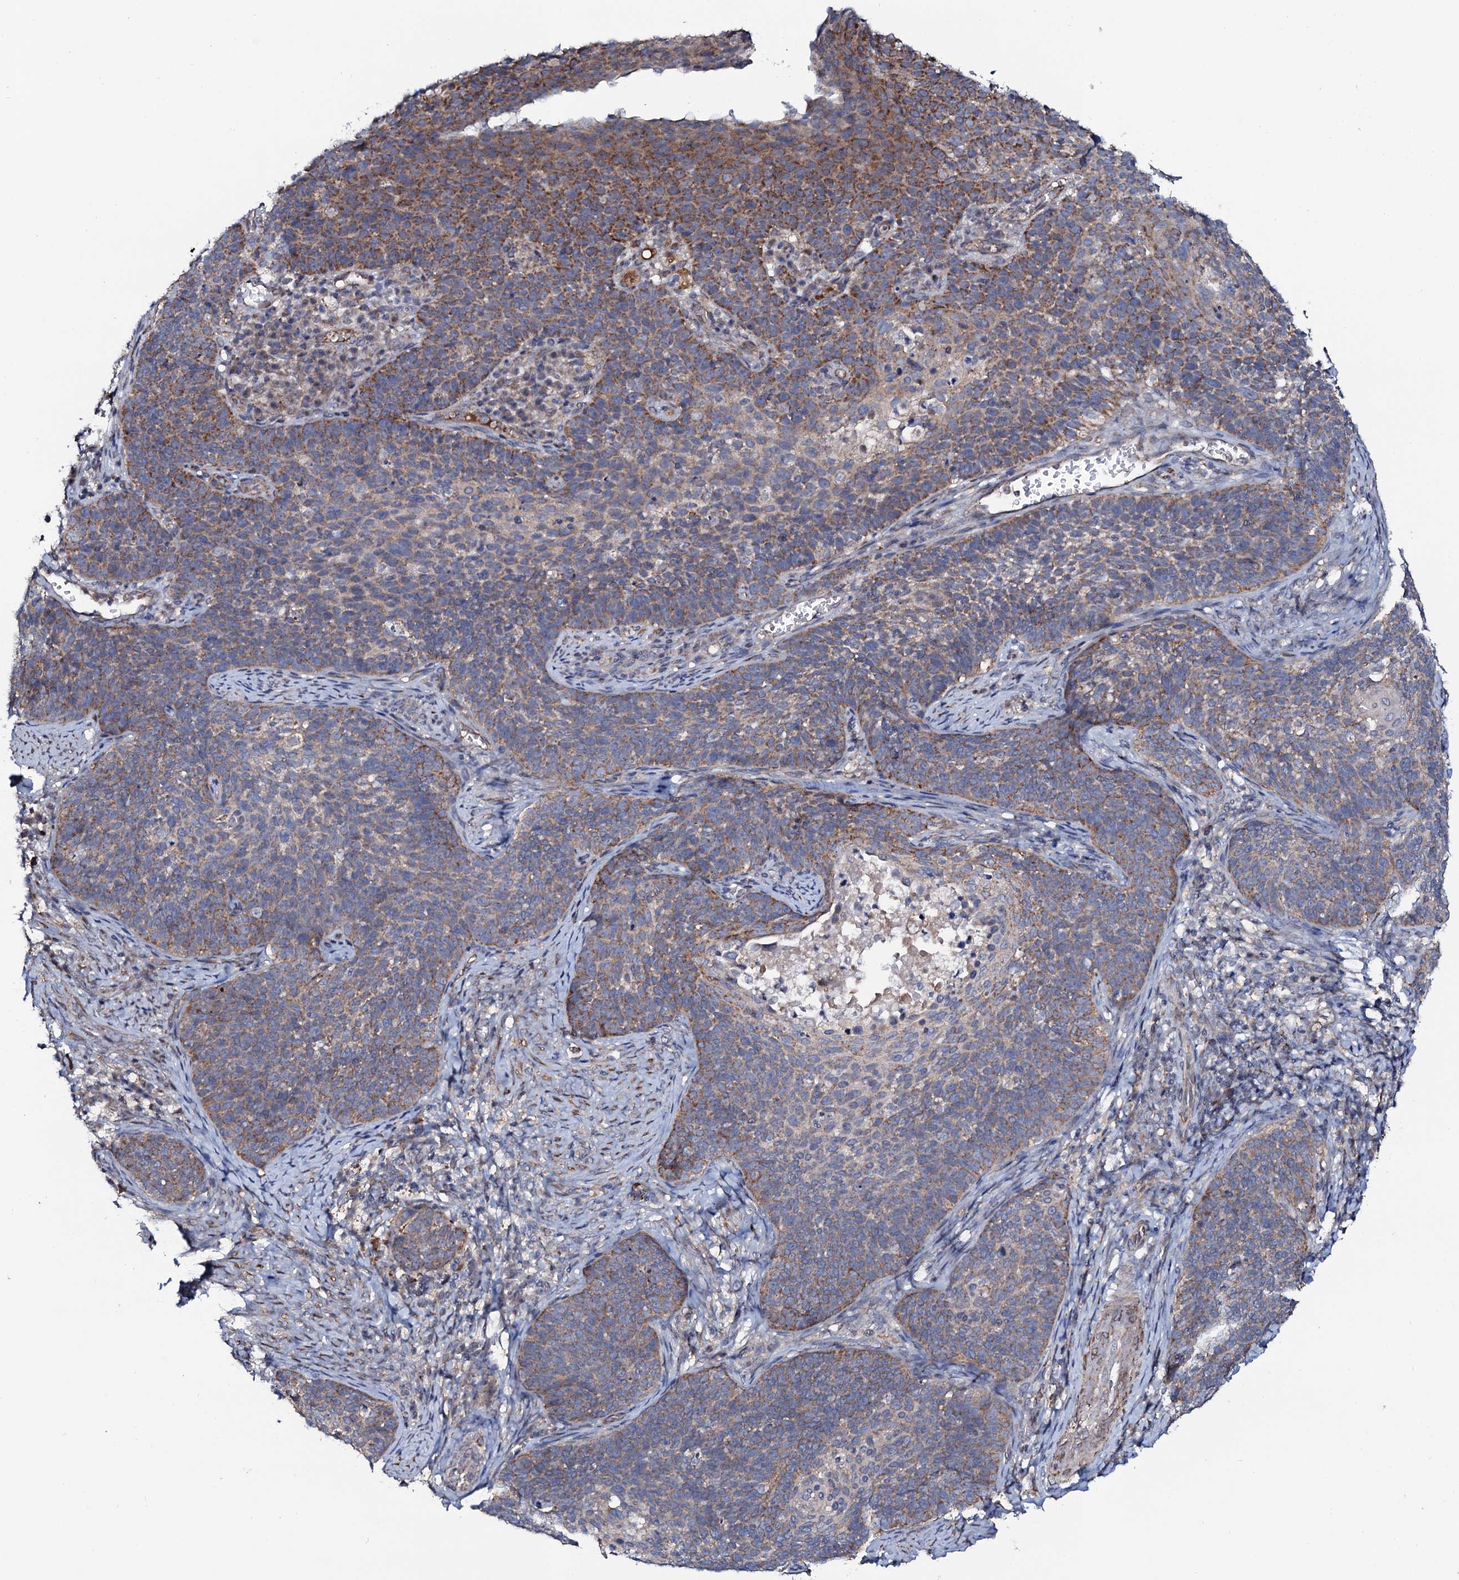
{"staining": {"intensity": "moderate", "quantity": "25%-75%", "location": "cytoplasmic/membranous"}, "tissue": "cervical cancer", "cell_type": "Tumor cells", "image_type": "cancer", "snomed": [{"axis": "morphology", "description": "Normal tissue, NOS"}, {"axis": "morphology", "description": "Squamous cell carcinoma, NOS"}, {"axis": "topography", "description": "Cervix"}], "caption": "This is a micrograph of IHC staining of cervical cancer (squamous cell carcinoma), which shows moderate staining in the cytoplasmic/membranous of tumor cells.", "gene": "PPP1R3D", "patient": {"sex": "female", "age": 39}}